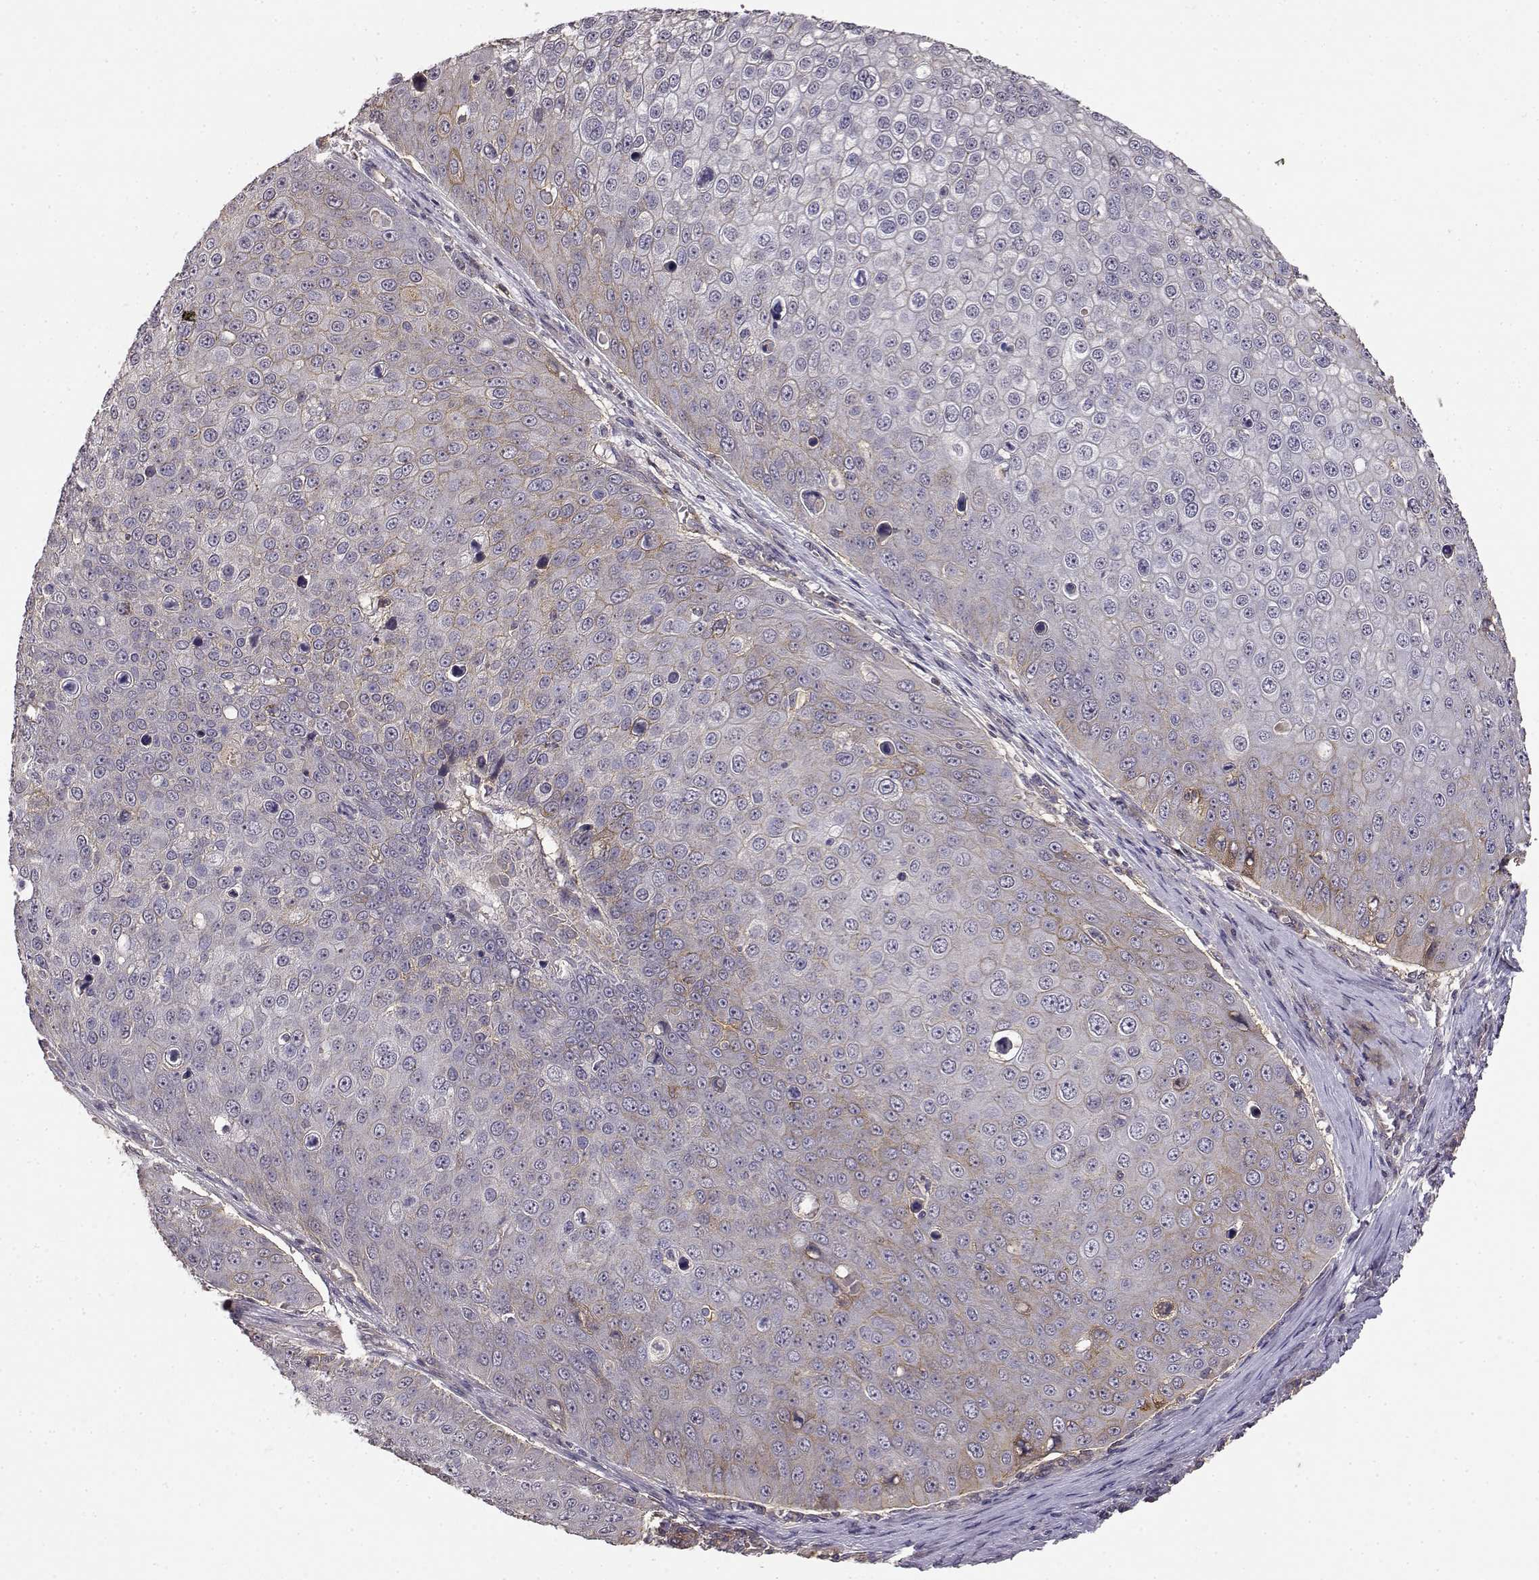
{"staining": {"intensity": "weak", "quantity": "<25%", "location": "cytoplasmic/membranous"}, "tissue": "skin cancer", "cell_type": "Tumor cells", "image_type": "cancer", "snomed": [{"axis": "morphology", "description": "Squamous cell carcinoma, NOS"}, {"axis": "topography", "description": "Skin"}], "caption": "High power microscopy micrograph of an immunohistochemistry micrograph of skin cancer (squamous cell carcinoma), revealing no significant expression in tumor cells. (Immunohistochemistry (ihc), brightfield microscopy, high magnification).", "gene": "IFITM1", "patient": {"sex": "male", "age": 71}}